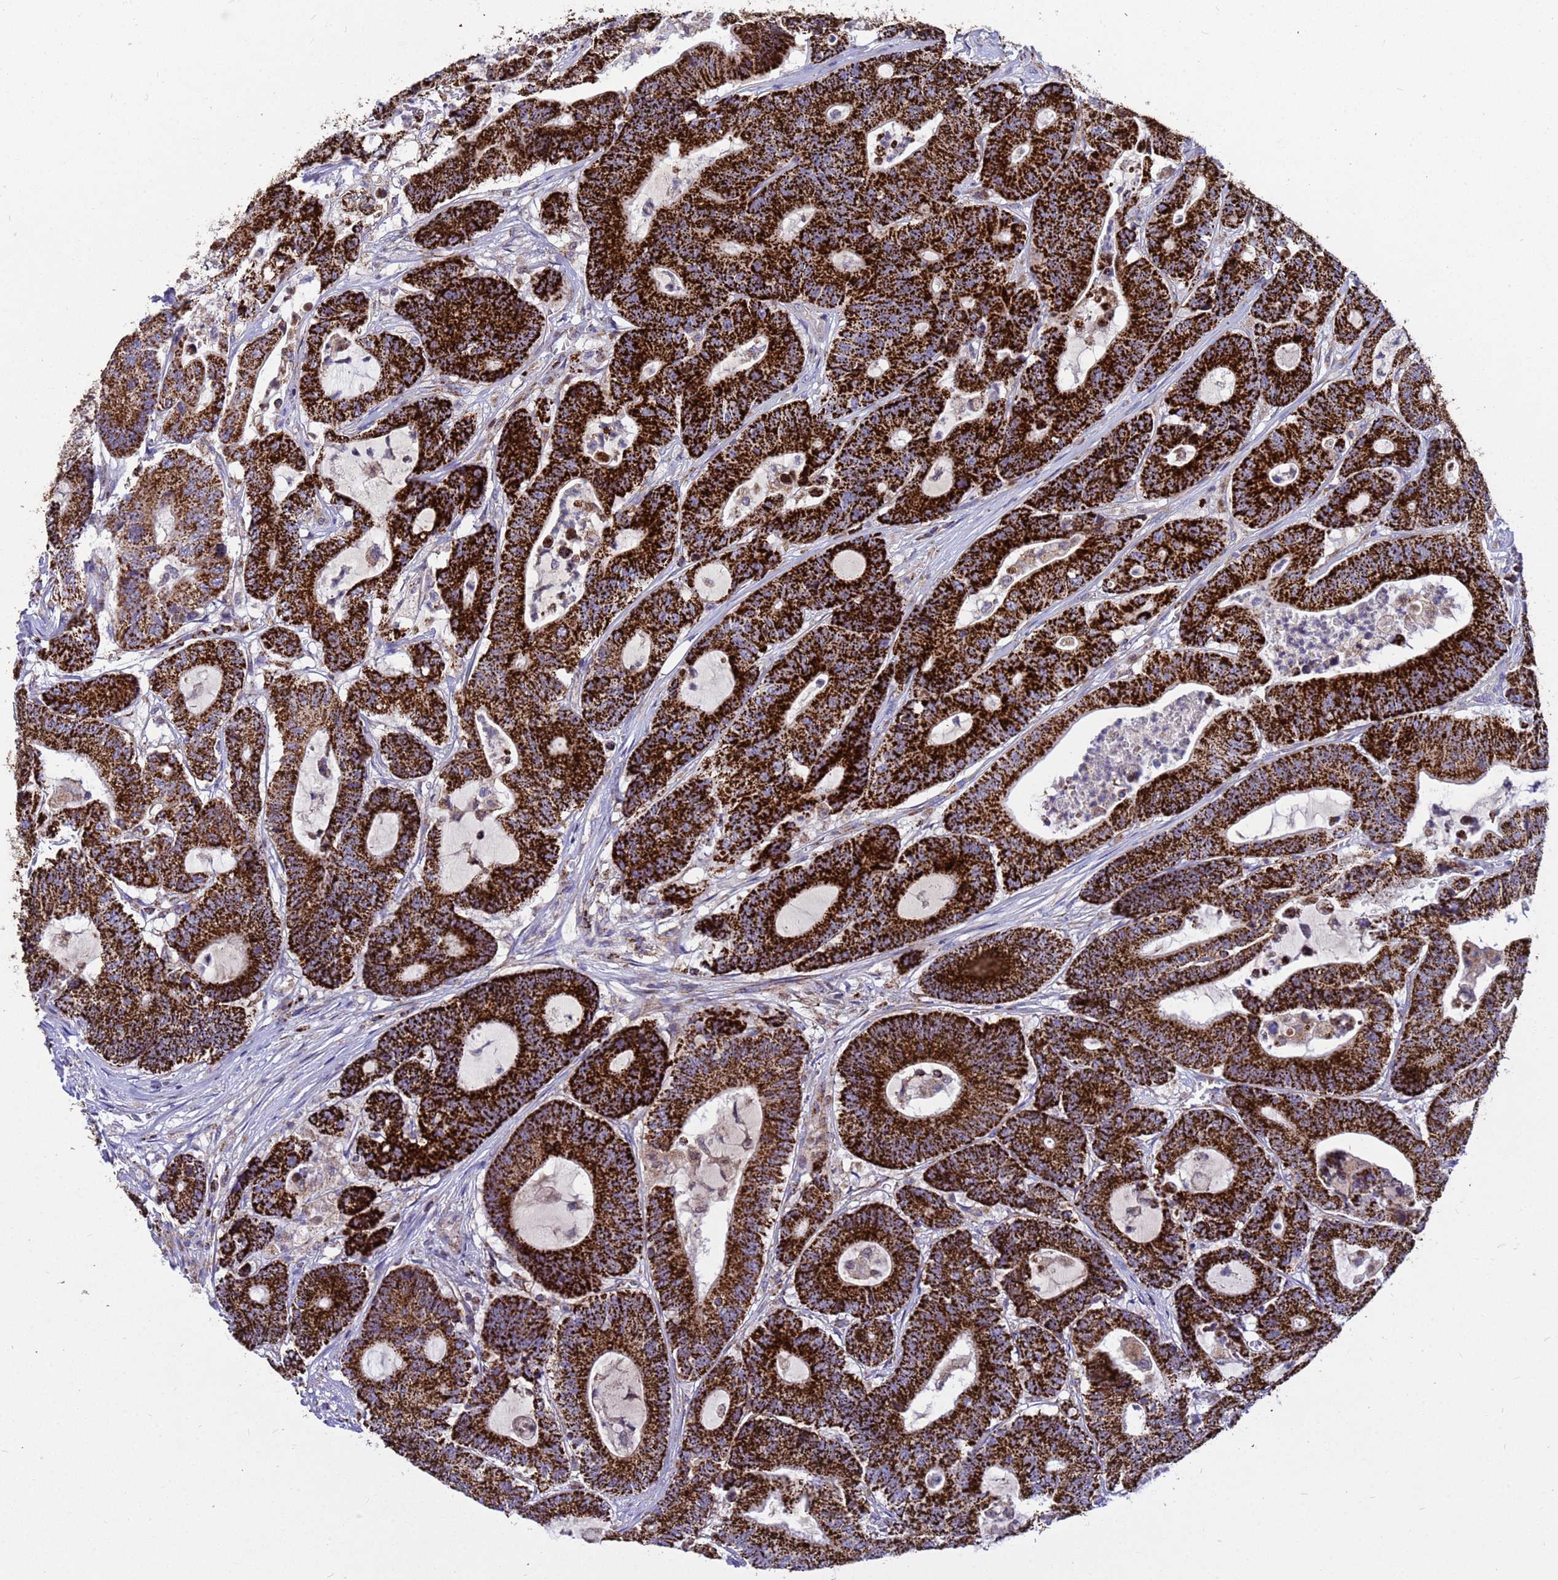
{"staining": {"intensity": "strong", "quantity": ">75%", "location": "cytoplasmic/membranous"}, "tissue": "colorectal cancer", "cell_type": "Tumor cells", "image_type": "cancer", "snomed": [{"axis": "morphology", "description": "Adenocarcinoma, NOS"}, {"axis": "topography", "description": "Colon"}], "caption": "Immunohistochemistry photomicrograph of human colorectal cancer stained for a protein (brown), which shows high levels of strong cytoplasmic/membranous positivity in about >75% of tumor cells.", "gene": "TUBGCP3", "patient": {"sex": "female", "age": 84}}